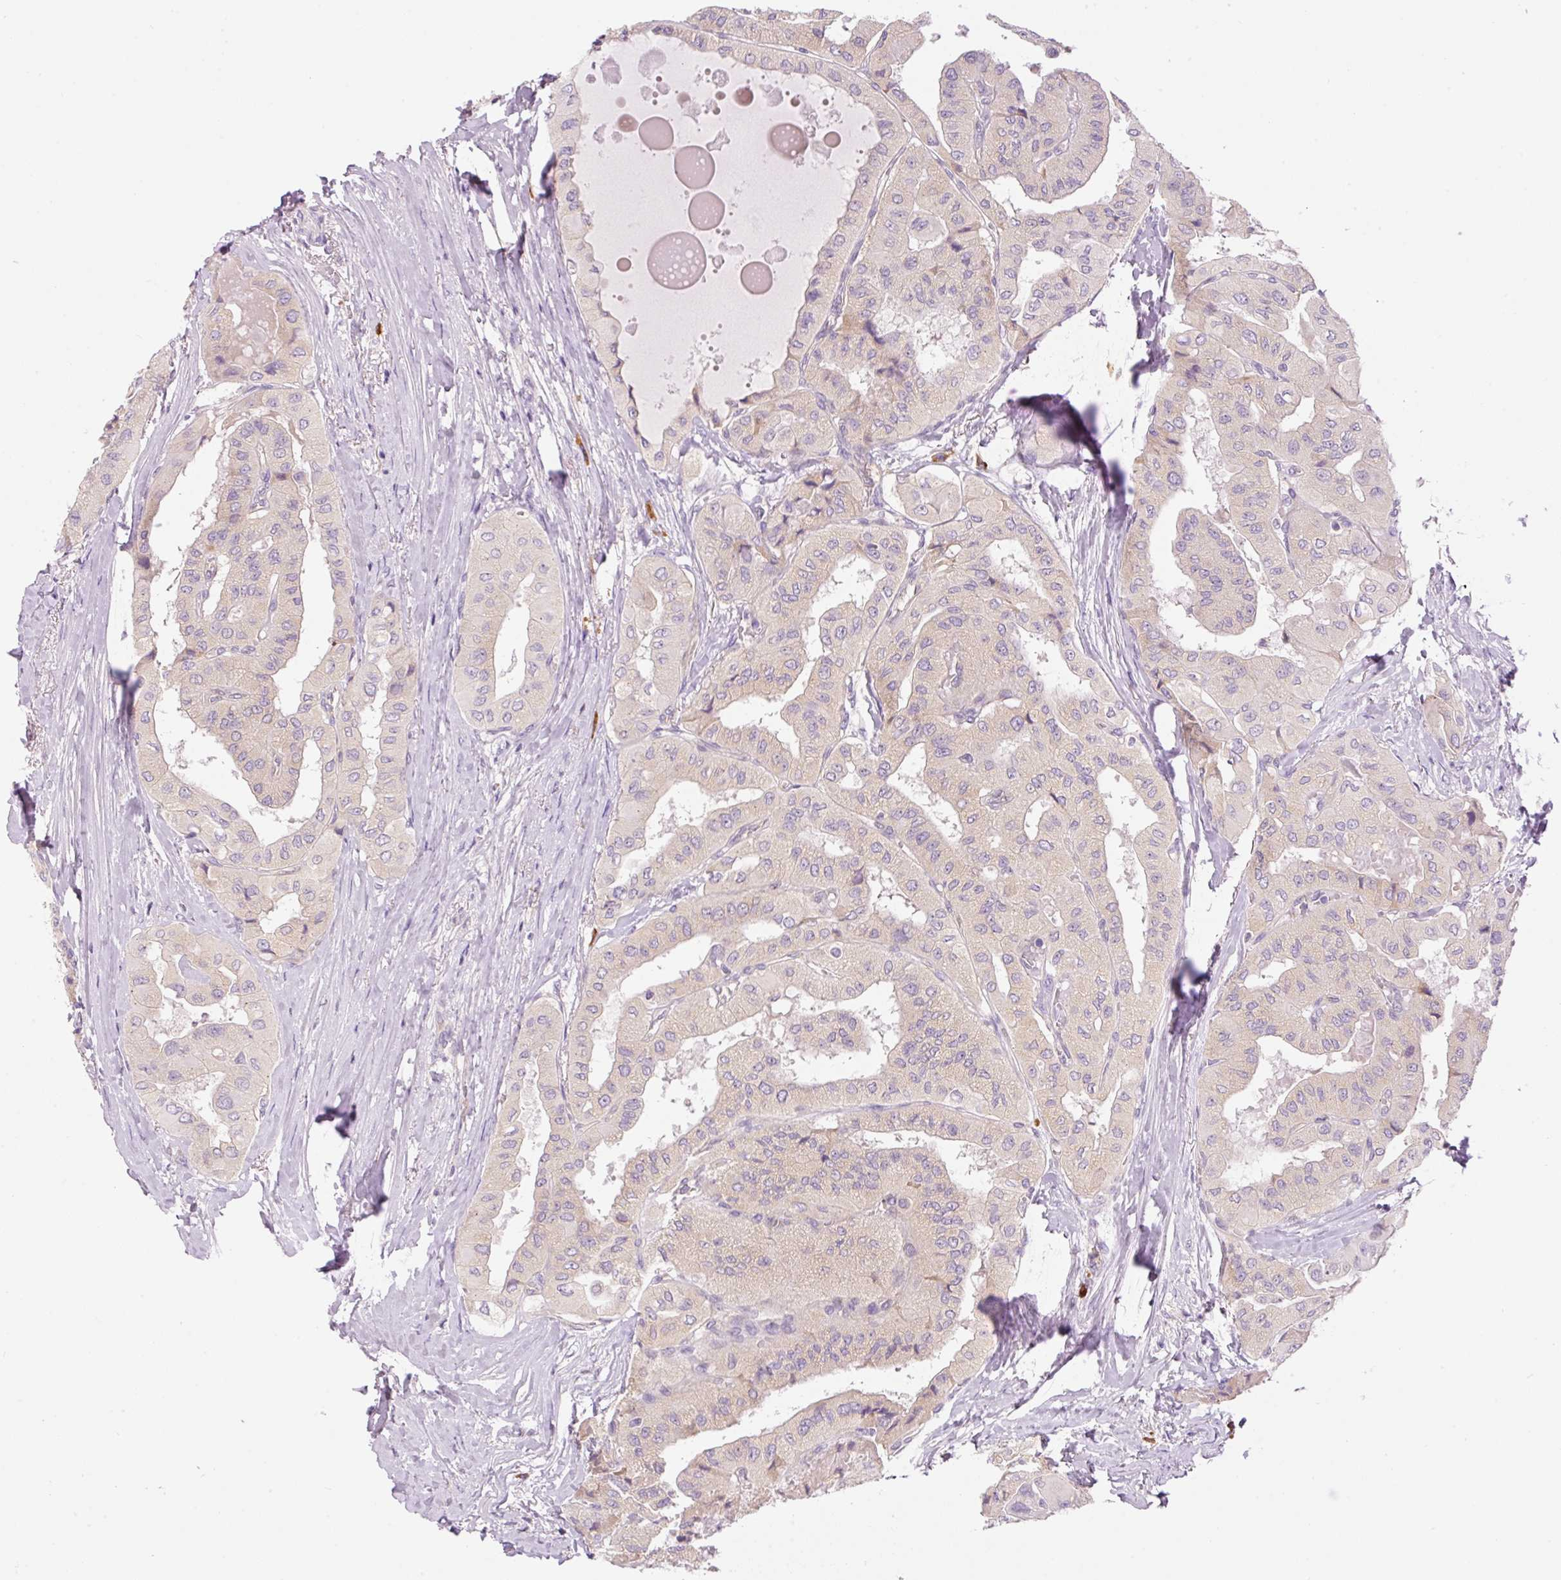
{"staining": {"intensity": "weak", "quantity": ">75%", "location": "cytoplasmic/membranous"}, "tissue": "thyroid cancer", "cell_type": "Tumor cells", "image_type": "cancer", "snomed": [{"axis": "morphology", "description": "Normal tissue, NOS"}, {"axis": "morphology", "description": "Papillary adenocarcinoma, NOS"}, {"axis": "topography", "description": "Thyroid gland"}], "caption": "Thyroid cancer stained with a protein marker displays weak staining in tumor cells.", "gene": "PNPLA5", "patient": {"sex": "female", "age": 59}}